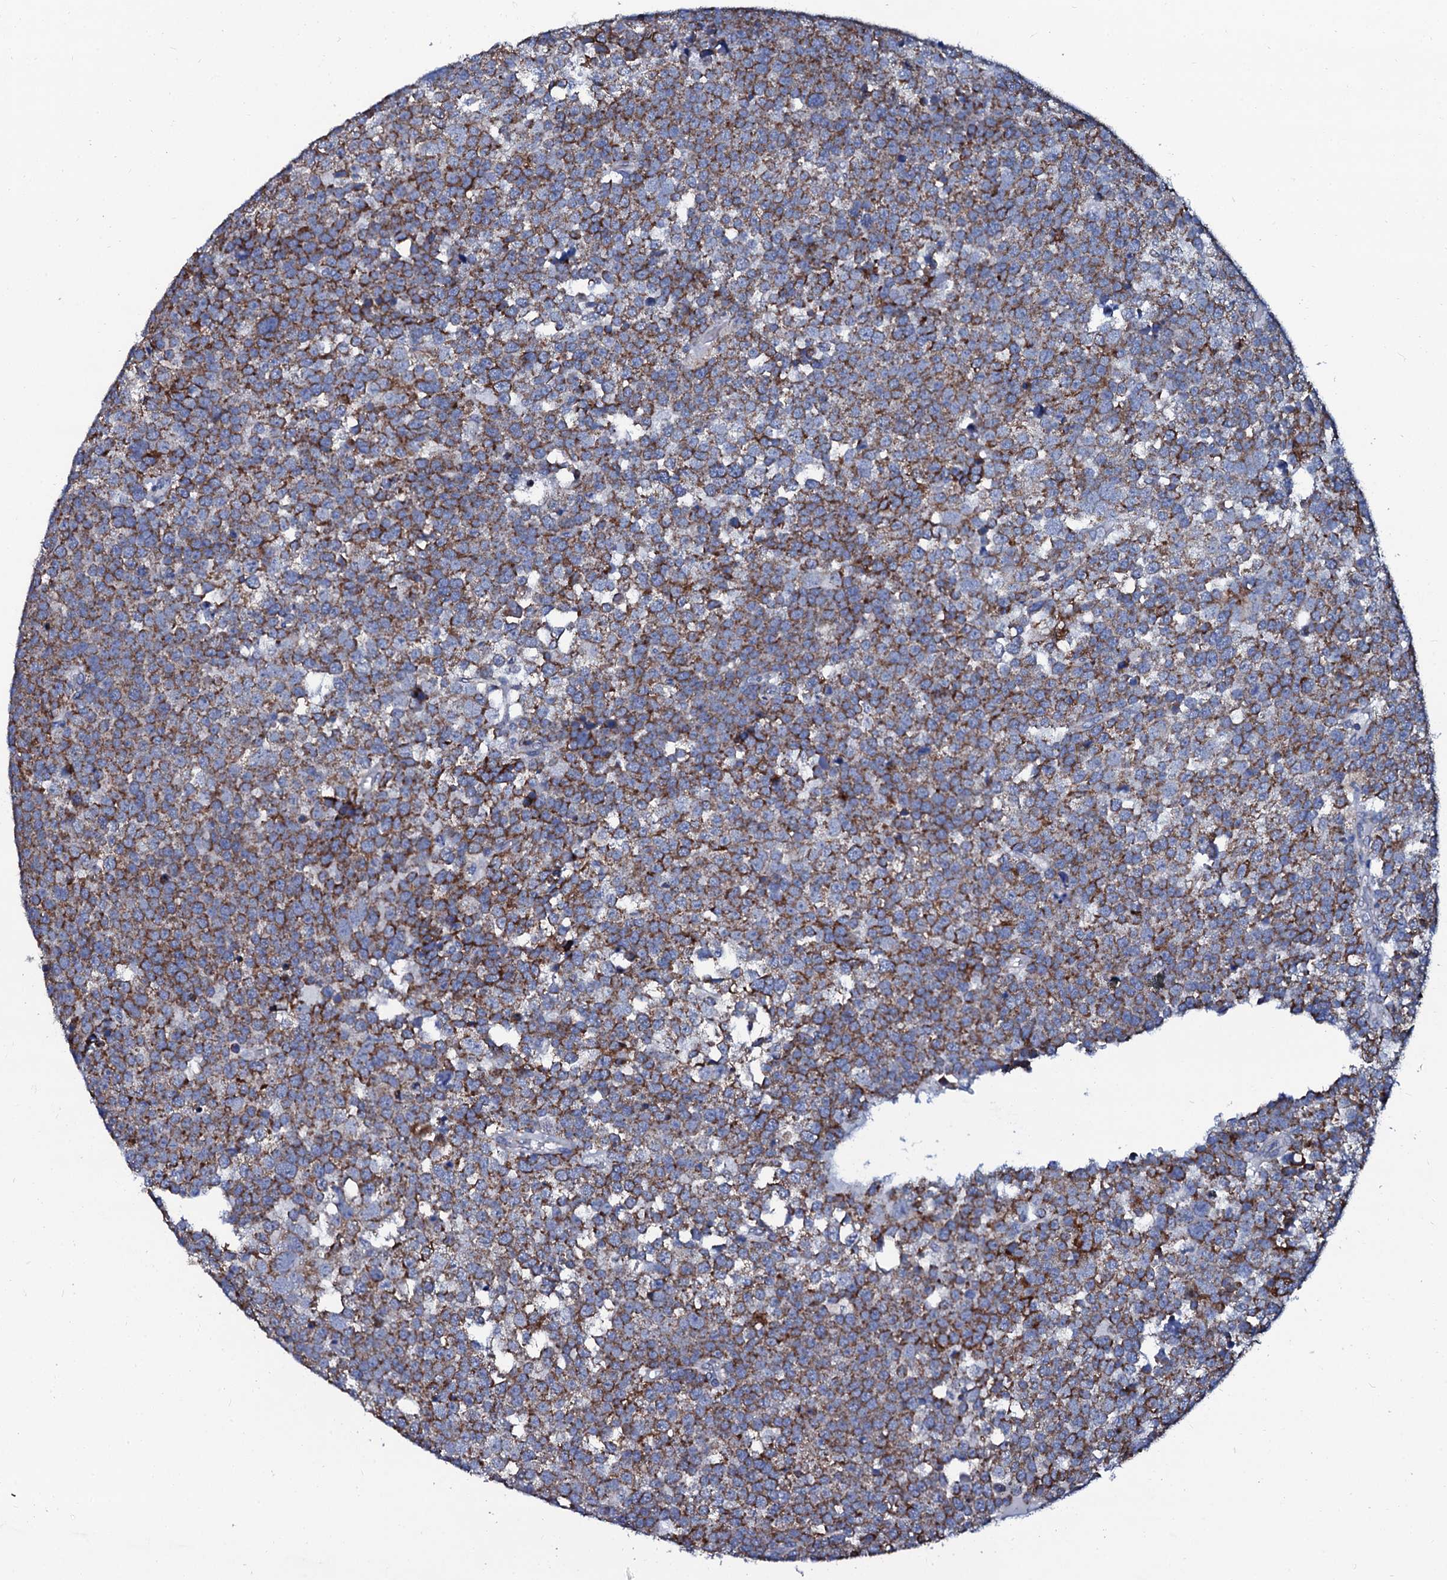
{"staining": {"intensity": "strong", "quantity": "25%-75%", "location": "cytoplasmic/membranous"}, "tissue": "testis cancer", "cell_type": "Tumor cells", "image_type": "cancer", "snomed": [{"axis": "morphology", "description": "Seminoma, NOS"}, {"axis": "topography", "description": "Testis"}], "caption": "Protein positivity by IHC displays strong cytoplasmic/membranous positivity in approximately 25%-75% of tumor cells in seminoma (testis). The protein is shown in brown color, while the nuclei are stained blue.", "gene": "SLC37A4", "patient": {"sex": "male", "age": 71}}